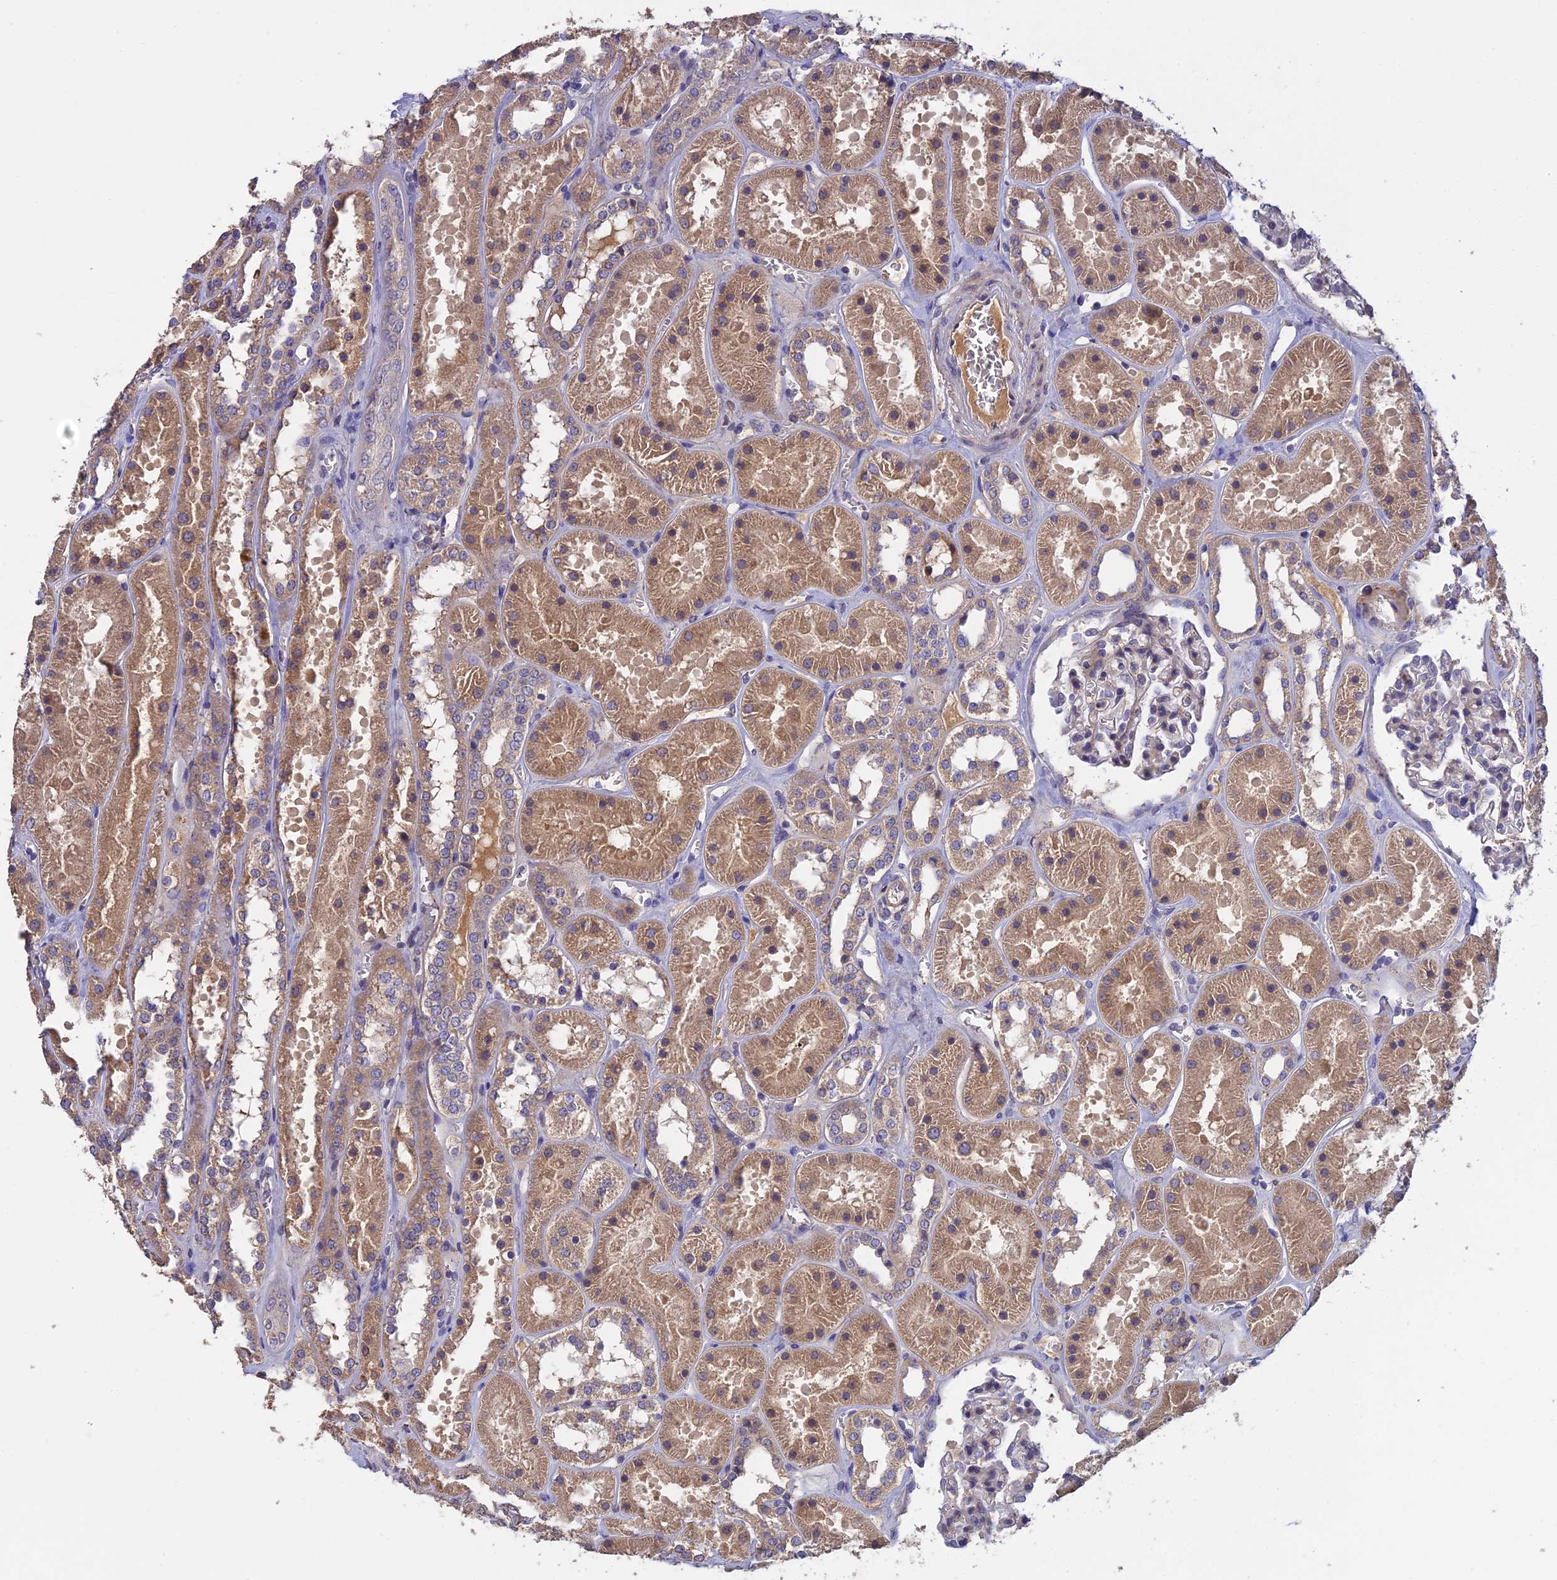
{"staining": {"intensity": "negative", "quantity": "none", "location": "none"}, "tissue": "kidney", "cell_type": "Cells in glomeruli", "image_type": "normal", "snomed": [{"axis": "morphology", "description": "Normal tissue, NOS"}, {"axis": "topography", "description": "Kidney"}], "caption": "Immunohistochemical staining of benign human kidney reveals no significant staining in cells in glomeruli. (DAB immunohistochemistry visualized using brightfield microscopy, high magnification).", "gene": "SLC39A13", "patient": {"sex": "female", "age": 41}}